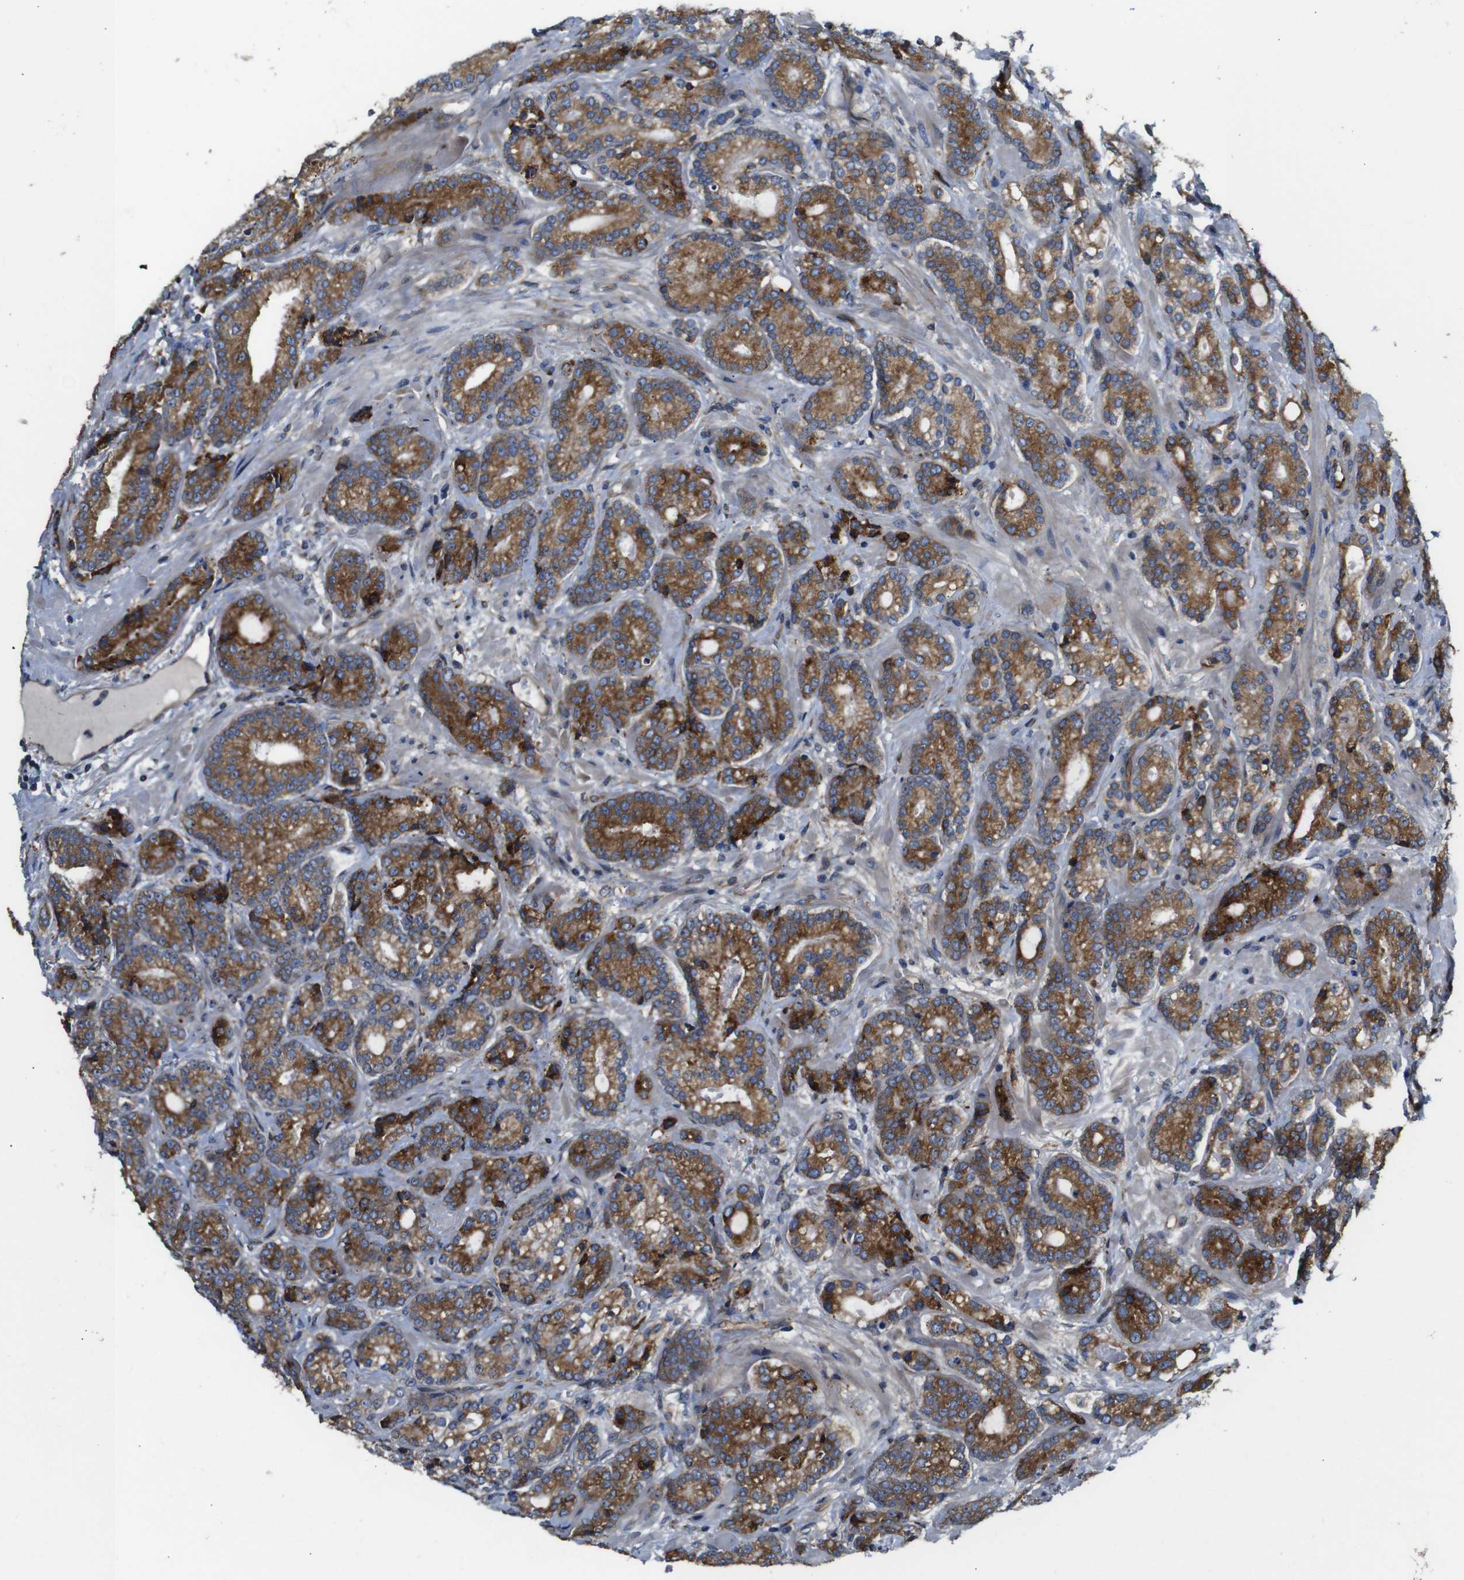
{"staining": {"intensity": "moderate", "quantity": ">75%", "location": "cytoplasmic/membranous"}, "tissue": "prostate cancer", "cell_type": "Tumor cells", "image_type": "cancer", "snomed": [{"axis": "morphology", "description": "Adenocarcinoma, High grade"}, {"axis": "topography", "description": "Prostate"}], "caption": "A medium amount of moderate cytoplasmic/membranous positivity is appreciated in approximately >75% of tumor cells in prostate cancer tissue.", "gene": "UBE2G2", "patient": {"sex": "male", "age": 61}}